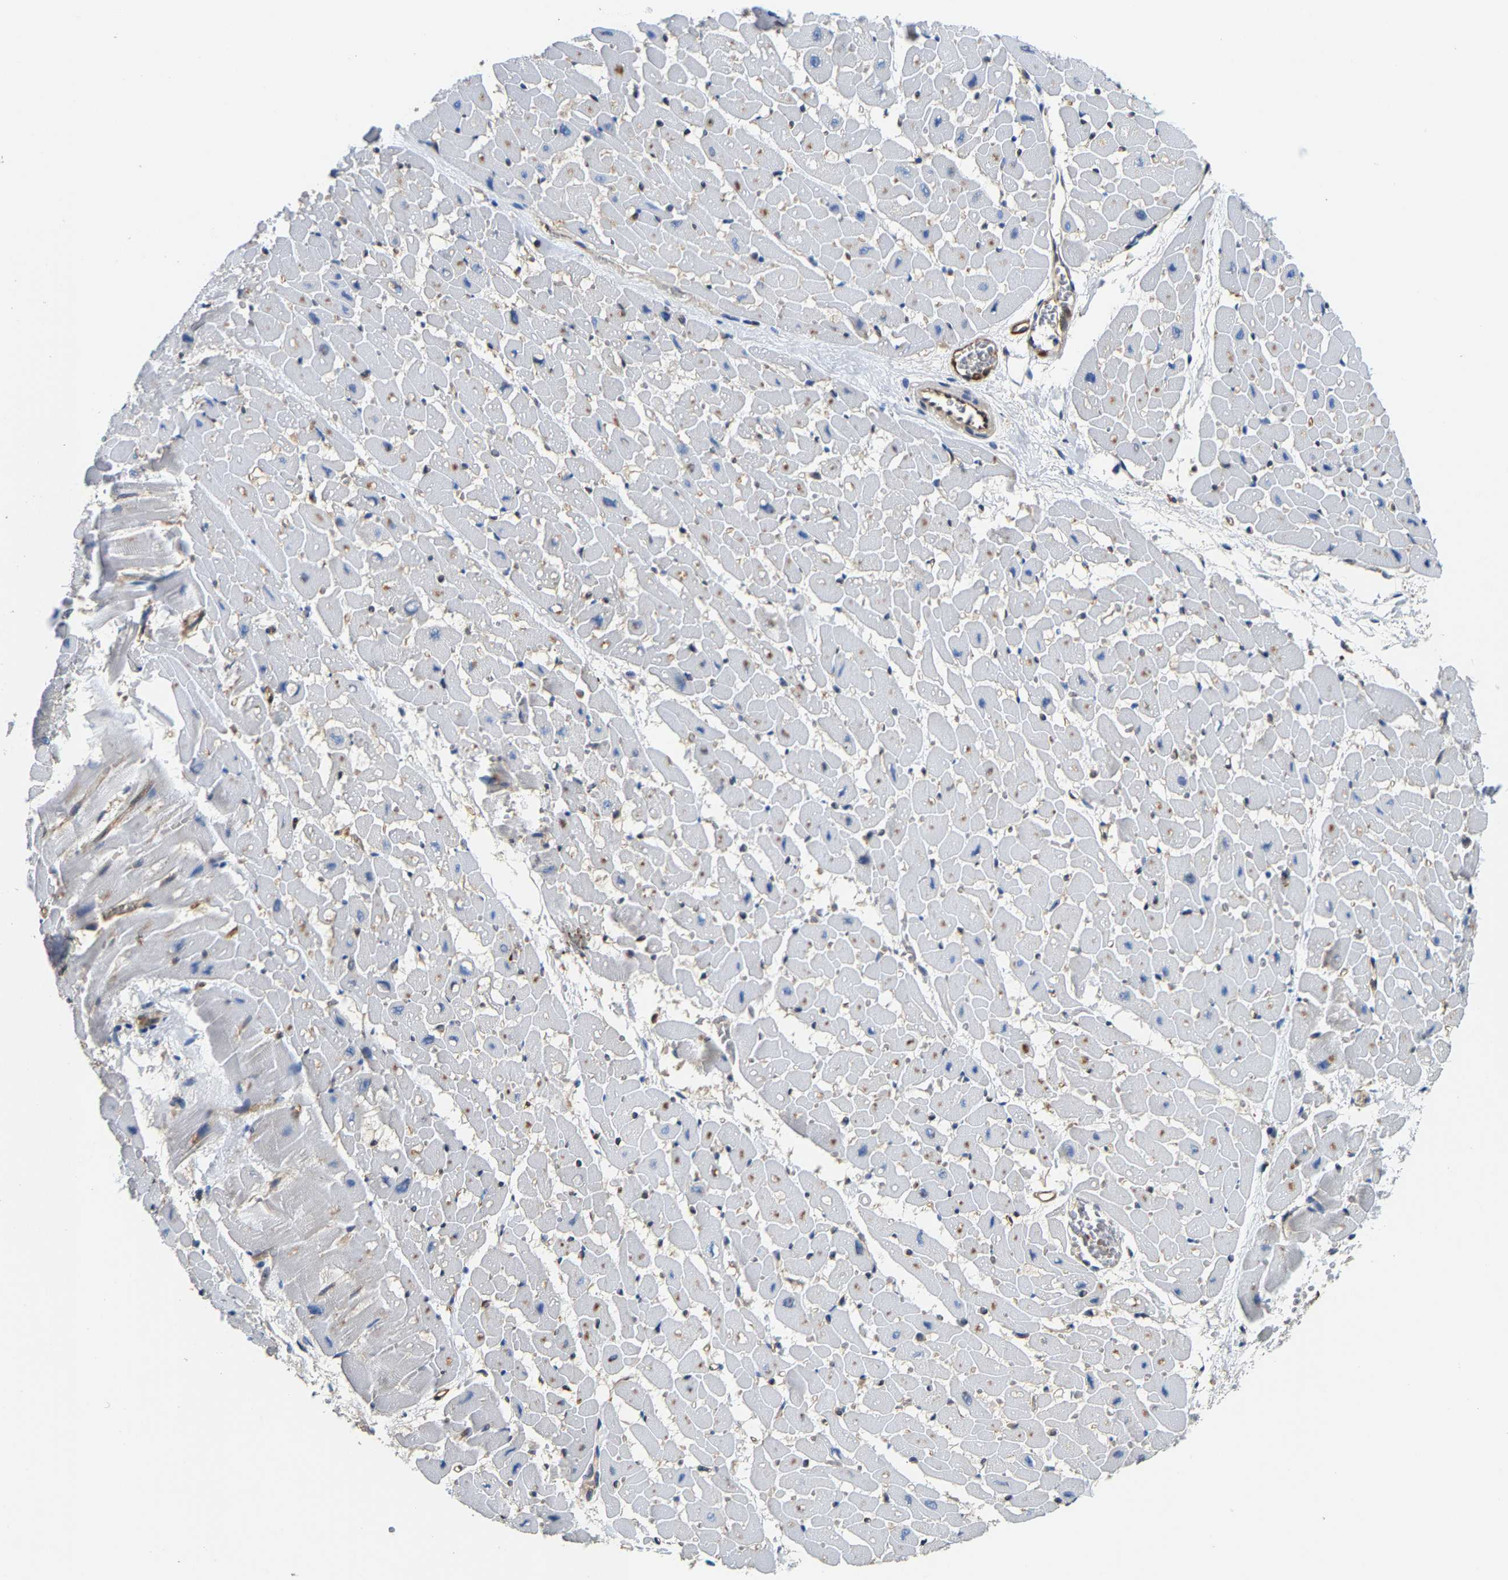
{"staining": {"intensity": "negative", "quantity": "none", "location": "none"}, "tissue": "heart muscle", "cell_type": "Cardiomyocytes", "image_type": "normal", "snomed": [{"axis": "morphology", "description": "Normal tissue, NOS"}, {"axis": "topography", "description": "Heart"}], "caption": "Immunohistochemistry micrograph of normal heart muscle stained for a protein (brown), which demonstrates no positivity in cardiomyocytes. (DAB (3,3'-diaminobenzidine) immunohistochemistry with hematoxylin counter stain).", "gene": "GIMAP7", "patient": {"sex": "male", "age": 45}}